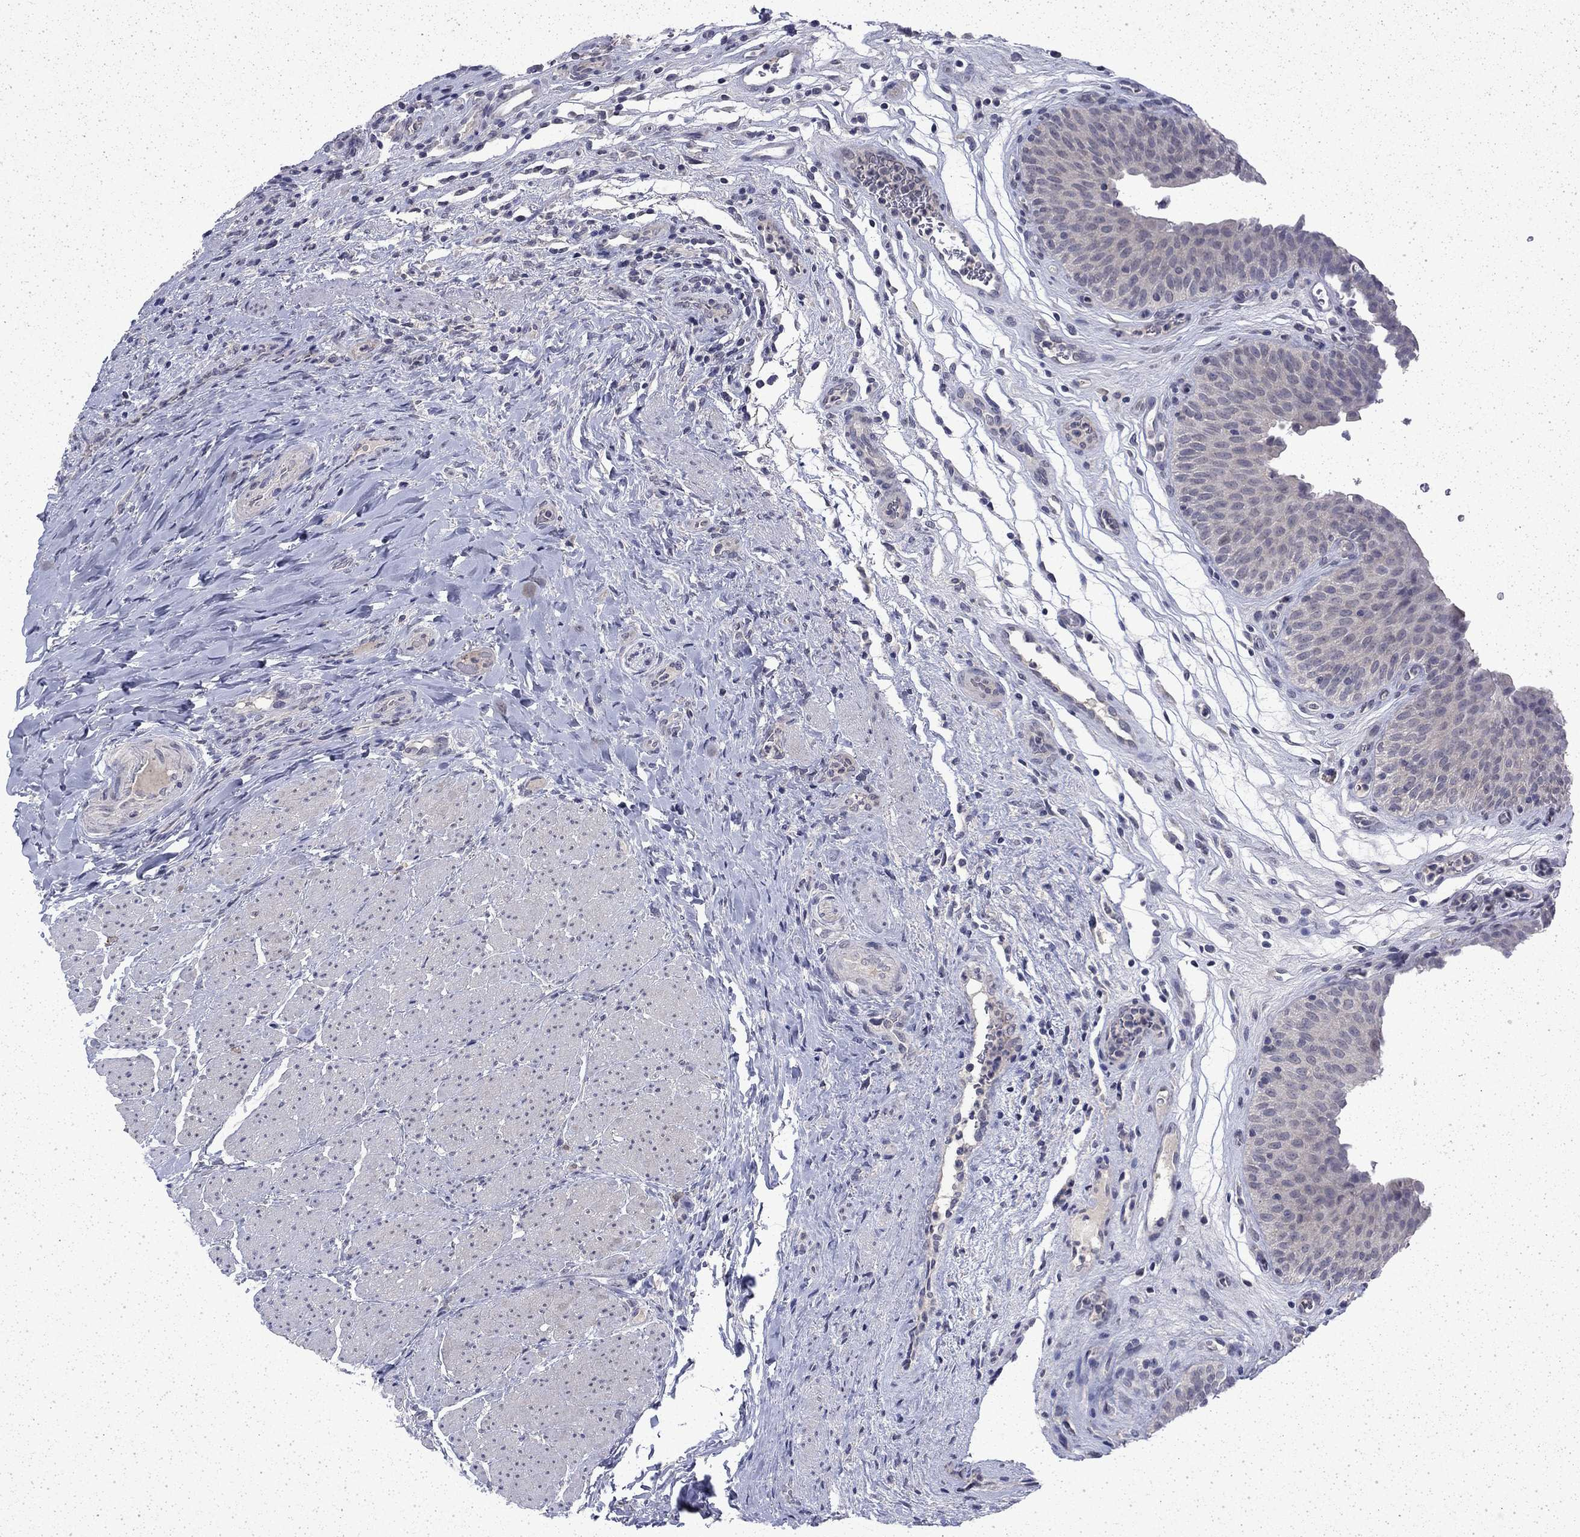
{"staining": {"intensity": "negative", "quantity": "none", "location": "none"}, "tissue": "urinary bladder", "cell_type": "Urothelial cells", "image_type": "normal", "snomed": [{"axis": "morphology", "description": "Normal tissue, NOS"}, {"axis": "topography", "description": "Urinary bladder"}], "caption": "Urothelial cells are negative for protein expression in unremarkable human urinary bladder. Brightfield microscopy of immunohistochemistry stained with DAB (brown) and hematoxylin (blue), captured at high magnification.", "gene": "CHAT", "patient": {"sex": "male", "age": 66}}